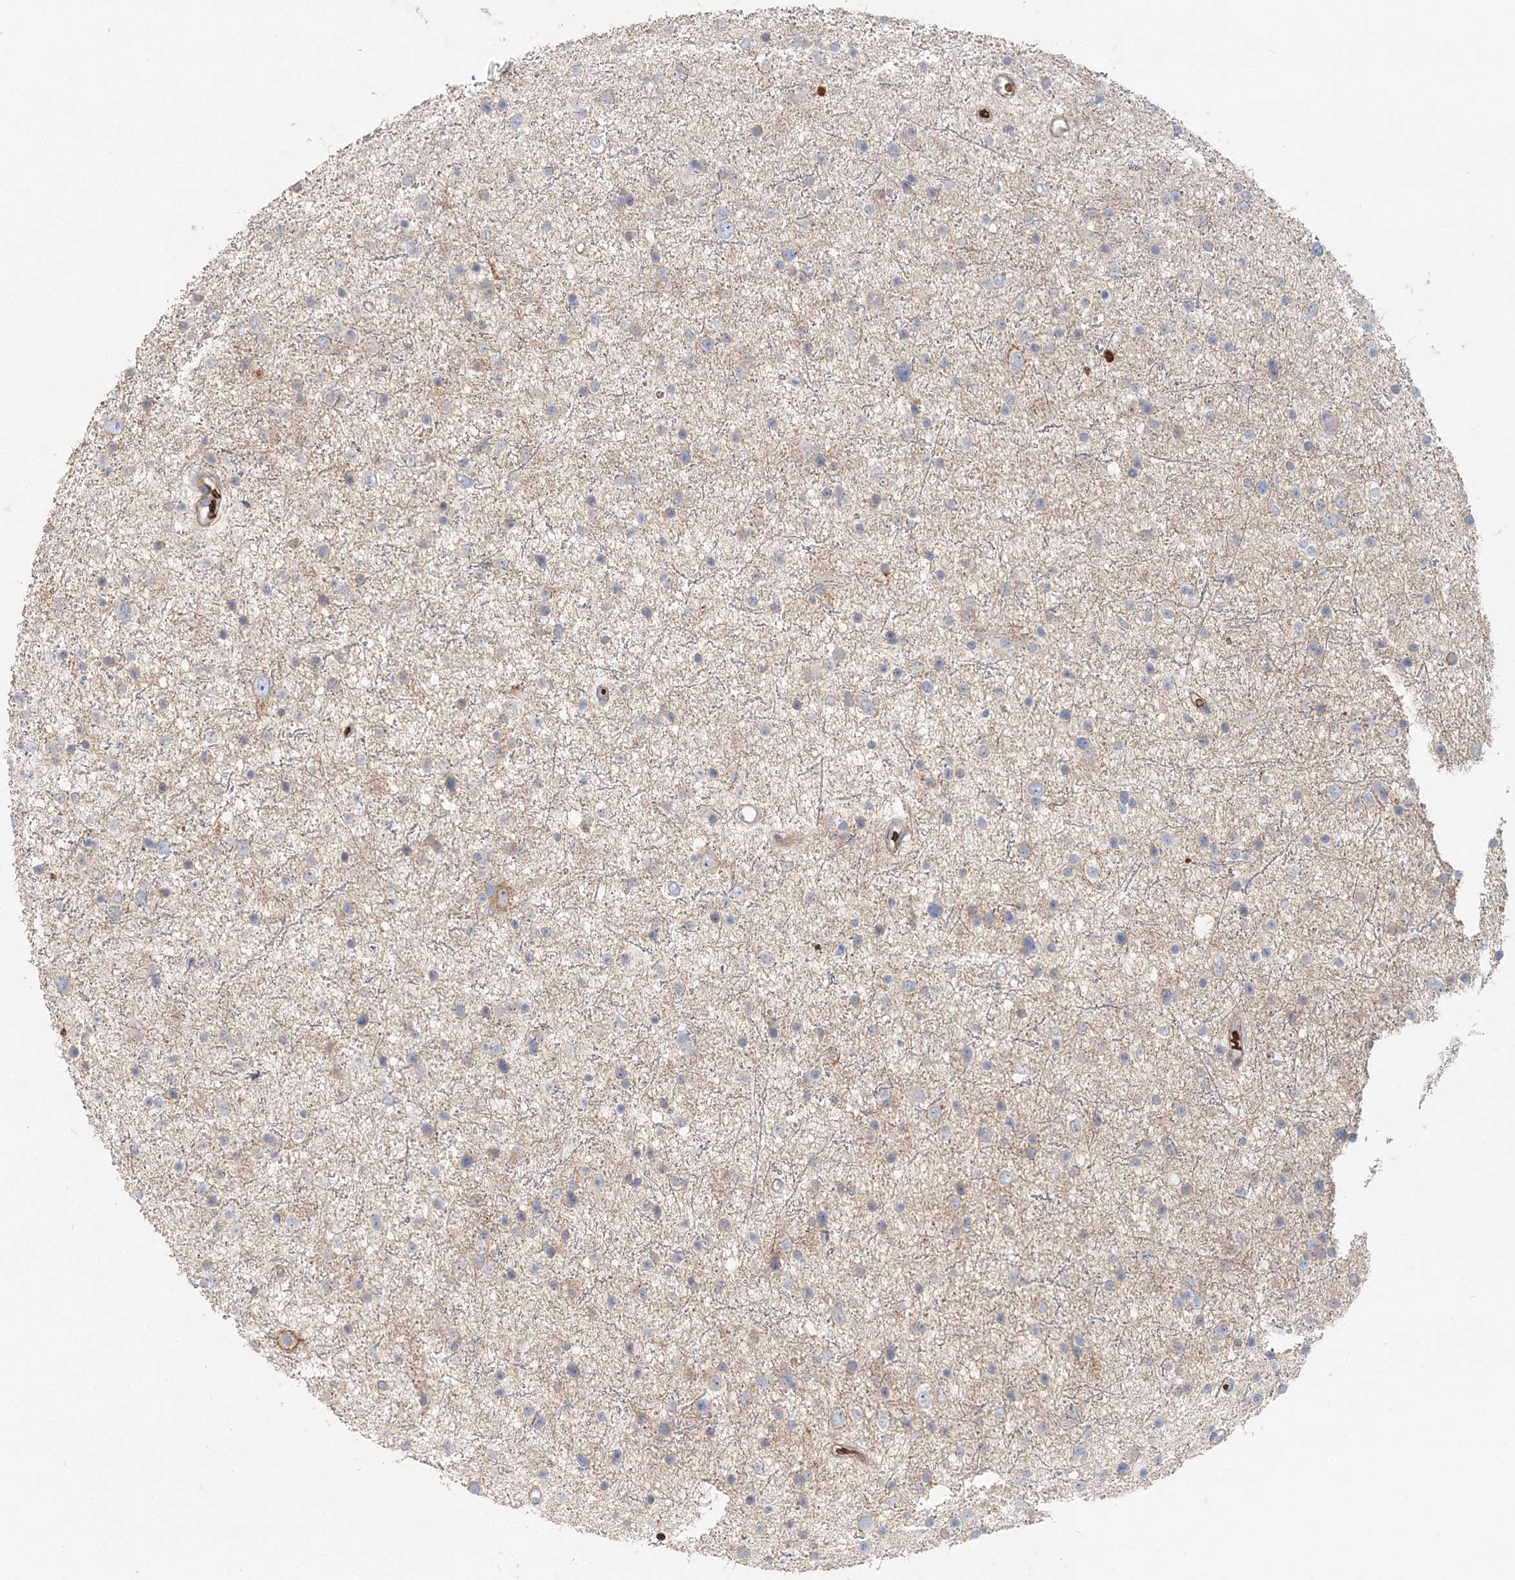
{"staining": {"intensity": "negative", "quantity": "none", "location": "none"}, "tissue": "glioma", "cell_type": "Tumor cells", "image_type": "cancer", "snomed": [{"axis": "morphology", "description": "Glioma, malignant, Low grade"}, {"axis": "topography", "description": "Brain"}], "caption": "High magnification brightfield microscopy of glioma stained with DAB (brown) and counterstained with hematoxylin (blue): tumor cells show no significant staining.", "gene": "SERINC1", "patient": {"sex": "female", "age": 37}}